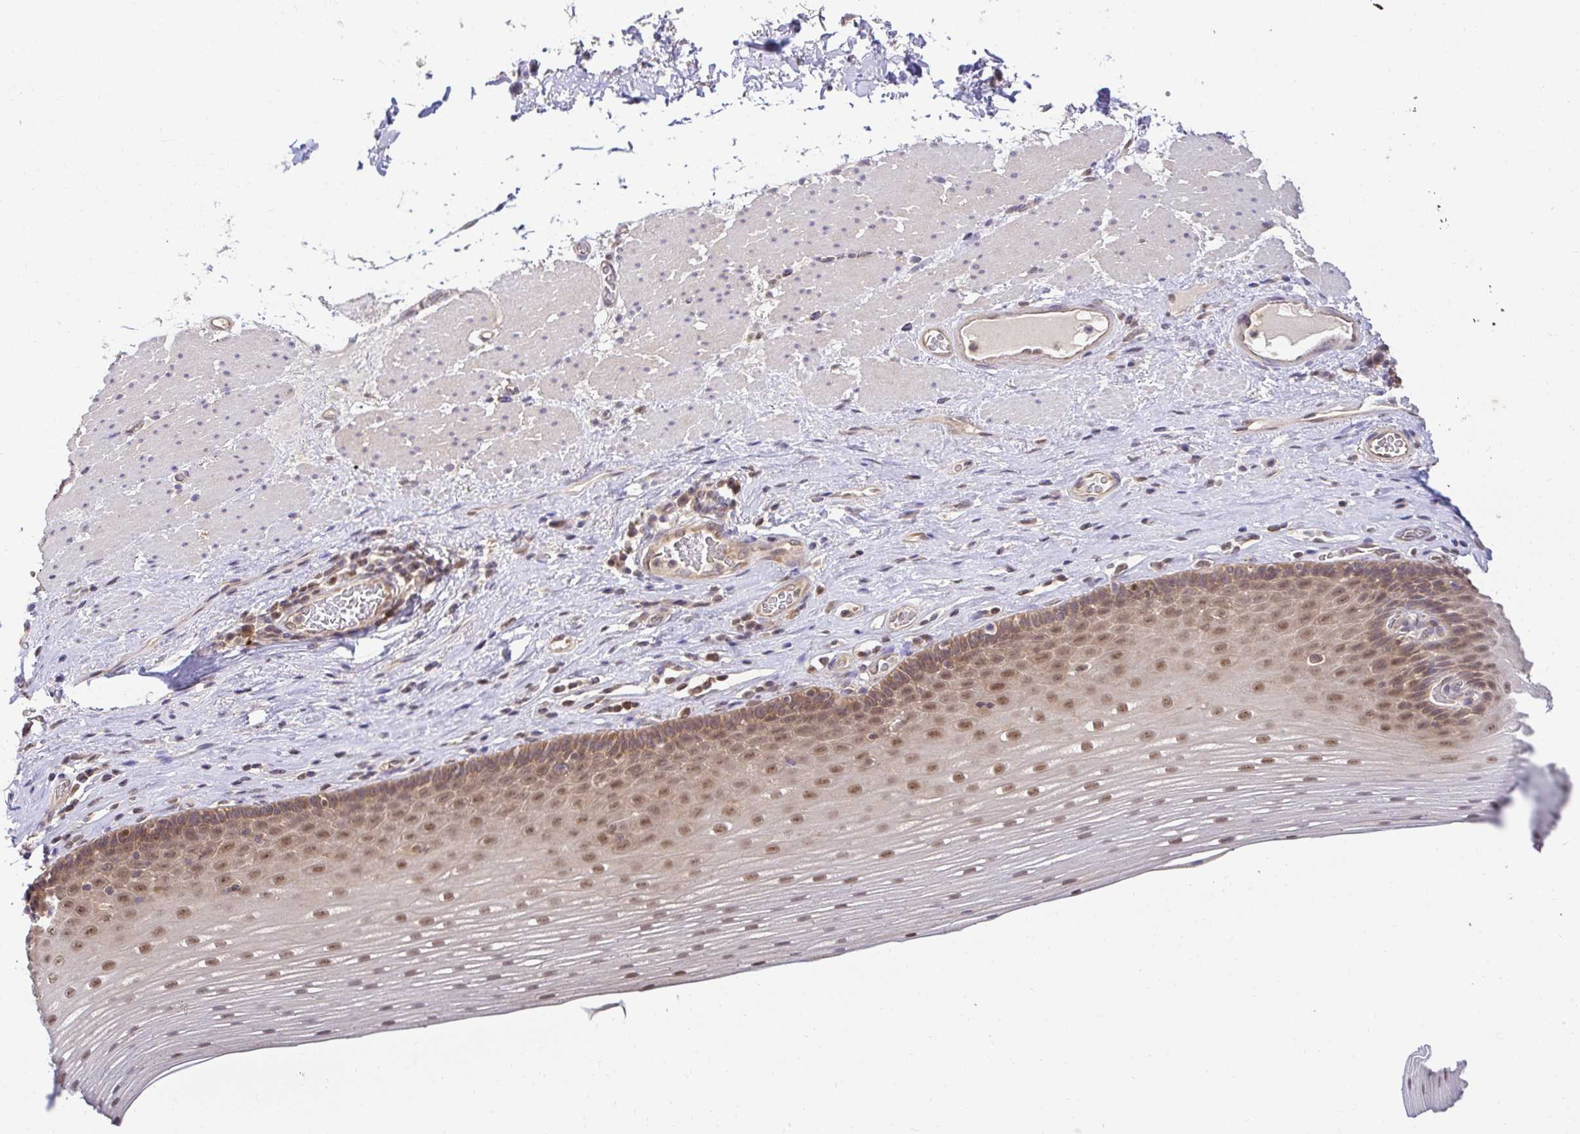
{"staining": {"intensity": "moderate", "quantity": ">75%", "location": "nuclear"}, "tissue": "esophagus", "cell_type": "Squamous epithelial cells", "image_type": "normal", "snomed": [{"axis": "morphology", "description": "Normal tissue, NOS"}, {"axis": "topography", "description": "Esophagus"}], "caption": "Brown immunohistochemical staining in normal esophagus demonstrates moderate nuclear staining in about >75% of squamous epithelial cells. Using DAB (brown) and hematoxylin (blue) stains, captured at high magnification using brightfield microscopy.", "gene": "PSMA4", "patient": {"sex": "male", "age": 62}}